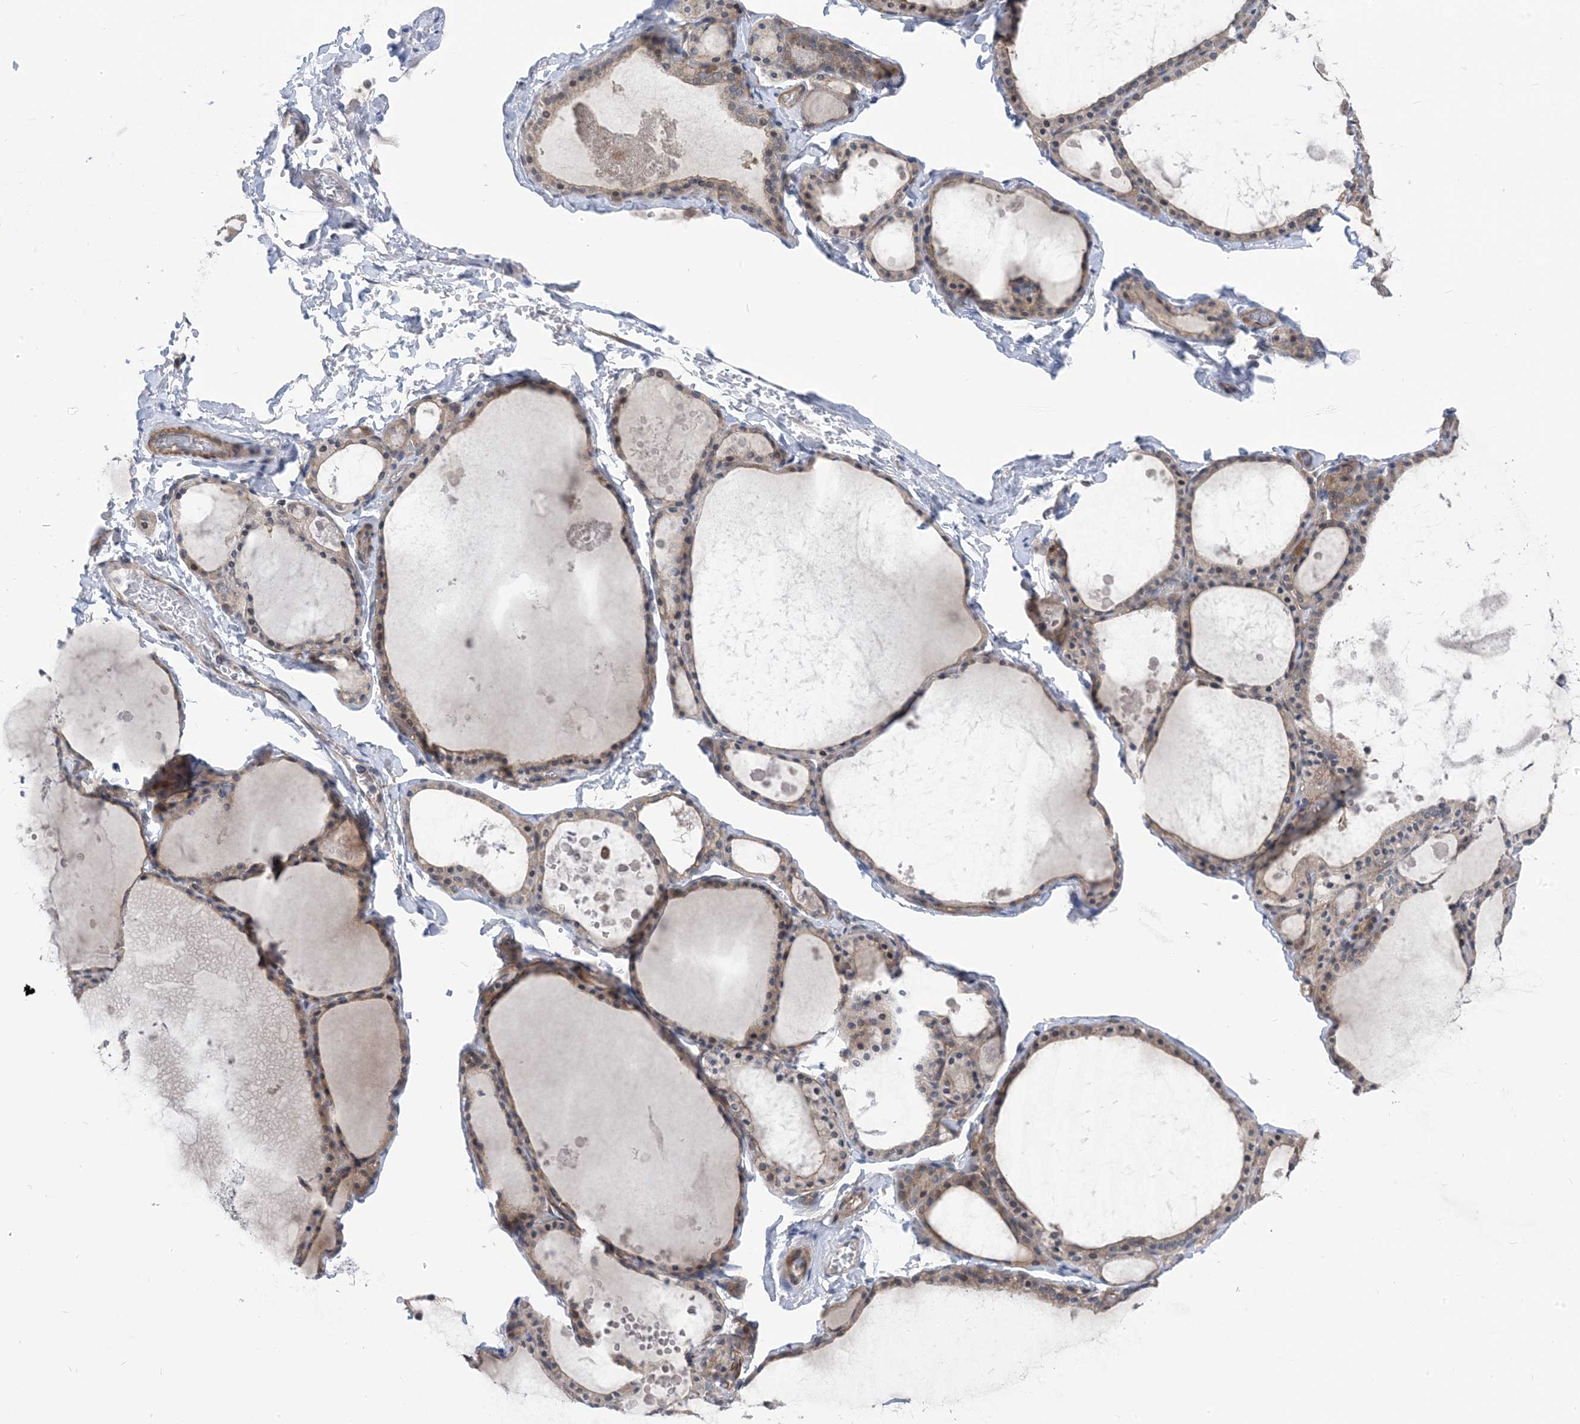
{"staining": {"intensity": "weak", "quantity": "25%-75%", "location": "cytoplasmic/membranous"}, "tissue": "thyroid gland", "cell_type": "Glandular cells", "image_type": "normal", "snomed": [{"axis": "morphology", "description": "Normal tissue, NOS"}, {"axis": "topography", "description": "Thyroid gland"}], "caption": "Glandular cells display weak cytoplasmic/membranous staining in about 25%-75% of cells in normal thyroid gland.", "gene": "PLEKHA3", "patient": {"sex": "male", "age": 56}}